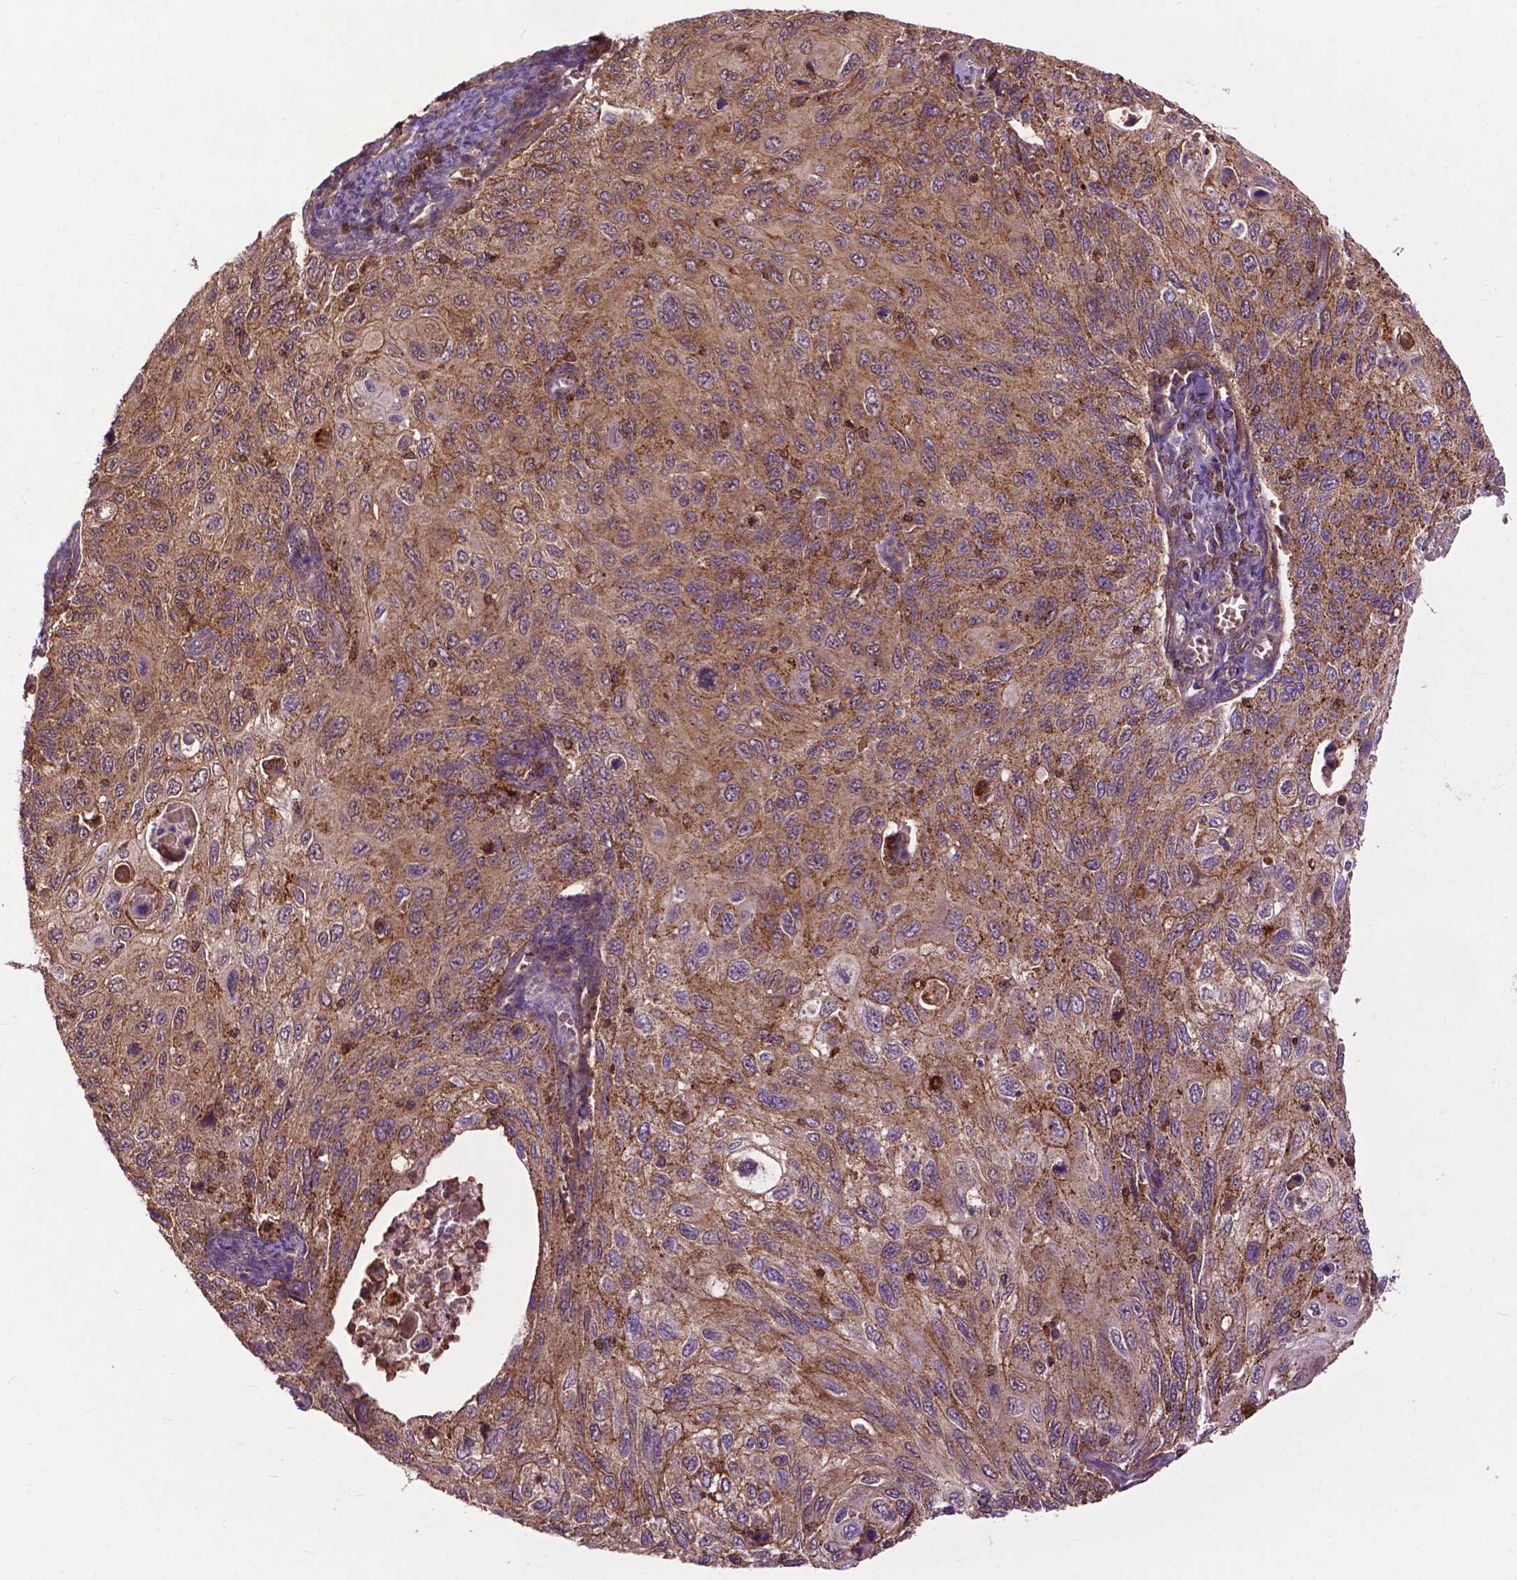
{"staining": {"intensity": "moderate", "quantity": ">75%", "location": "cytoplasmic/membranous"}, "tissue": "cervical cancer", "cell_type": "Tumor cells", "image_type": "cancer", "snomed": [{"axis": "morphology", "description": "Squamous cell carcinoma, NOS"}, {"axis": "topography", "description": "Cervix"}], "caption": "Approximately >75% of tumor cells in human cervical squamous cell carcinoma show moderate cytoplasmic/membranous protein expression as visualized by brown immunohistochemical staining.", "gene": "CHMP4A", "patient": {"sex": "female", "age": 70}}